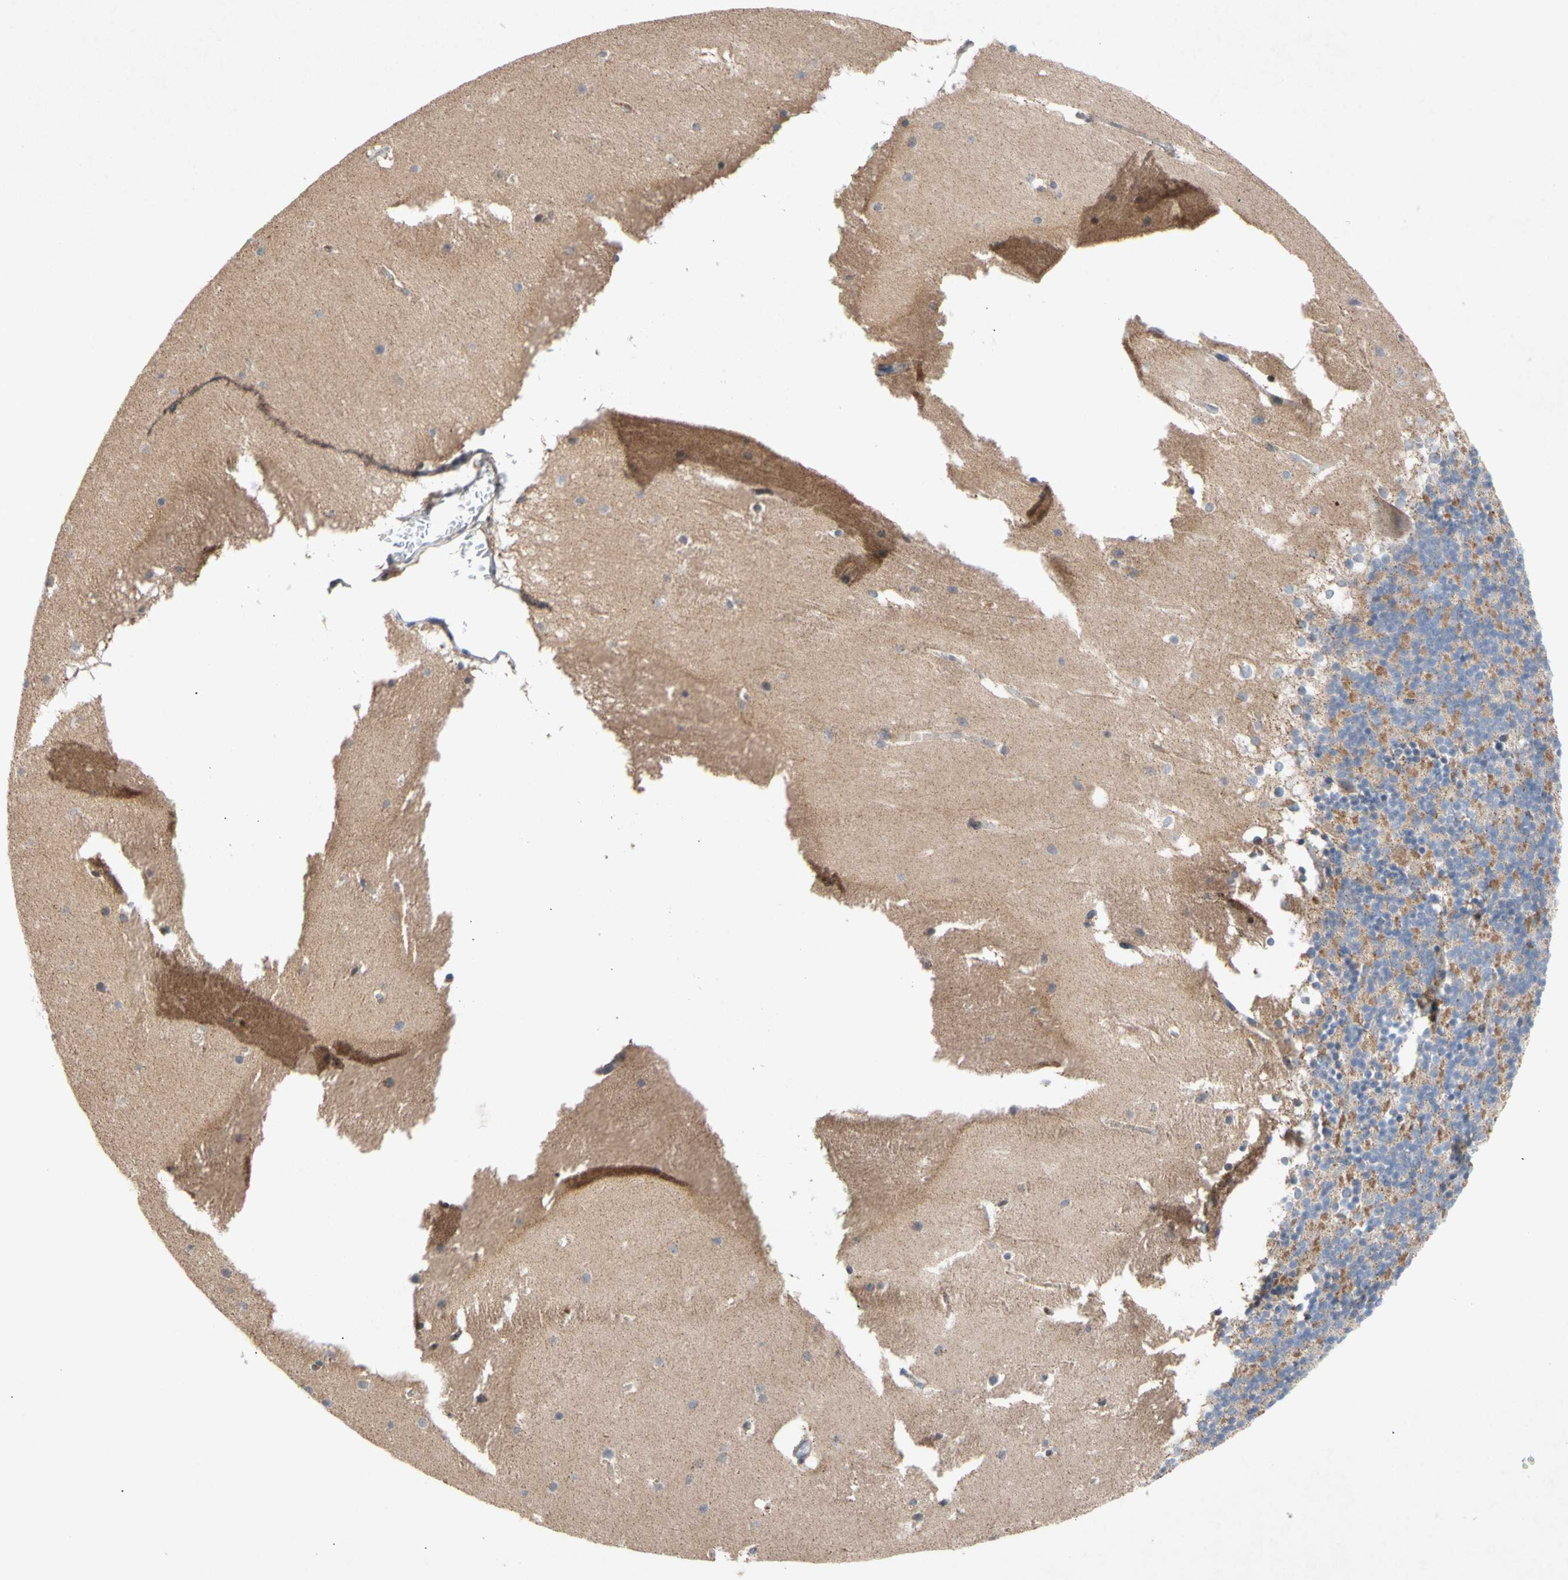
{"staining": {"intensity": "moderate", "quantity": "25%-75%", "location": "cytoplasmic/membranous"}, "tissue": "cerebellum", "cell_type": "Cells in granular layer", "image_type": "normal", "snomed": [{"axis": "morphology", "description": "Normal tissue, NOS"}, {"axis": "topography", "description": "Cerebellum"}], "caption": "Immunohistochemical staining of benign human cerebellum reveals medium levels of moderate cytoplasmic/membranous positivity in about 25%-75% of cells in granular layer. (DAB (3,3'-diaminobenzidine) = brown stain, brightfield microscopy at high magnification).", "gene": "NECTIN3", "patient": {"sex": "female", "age": 19}}